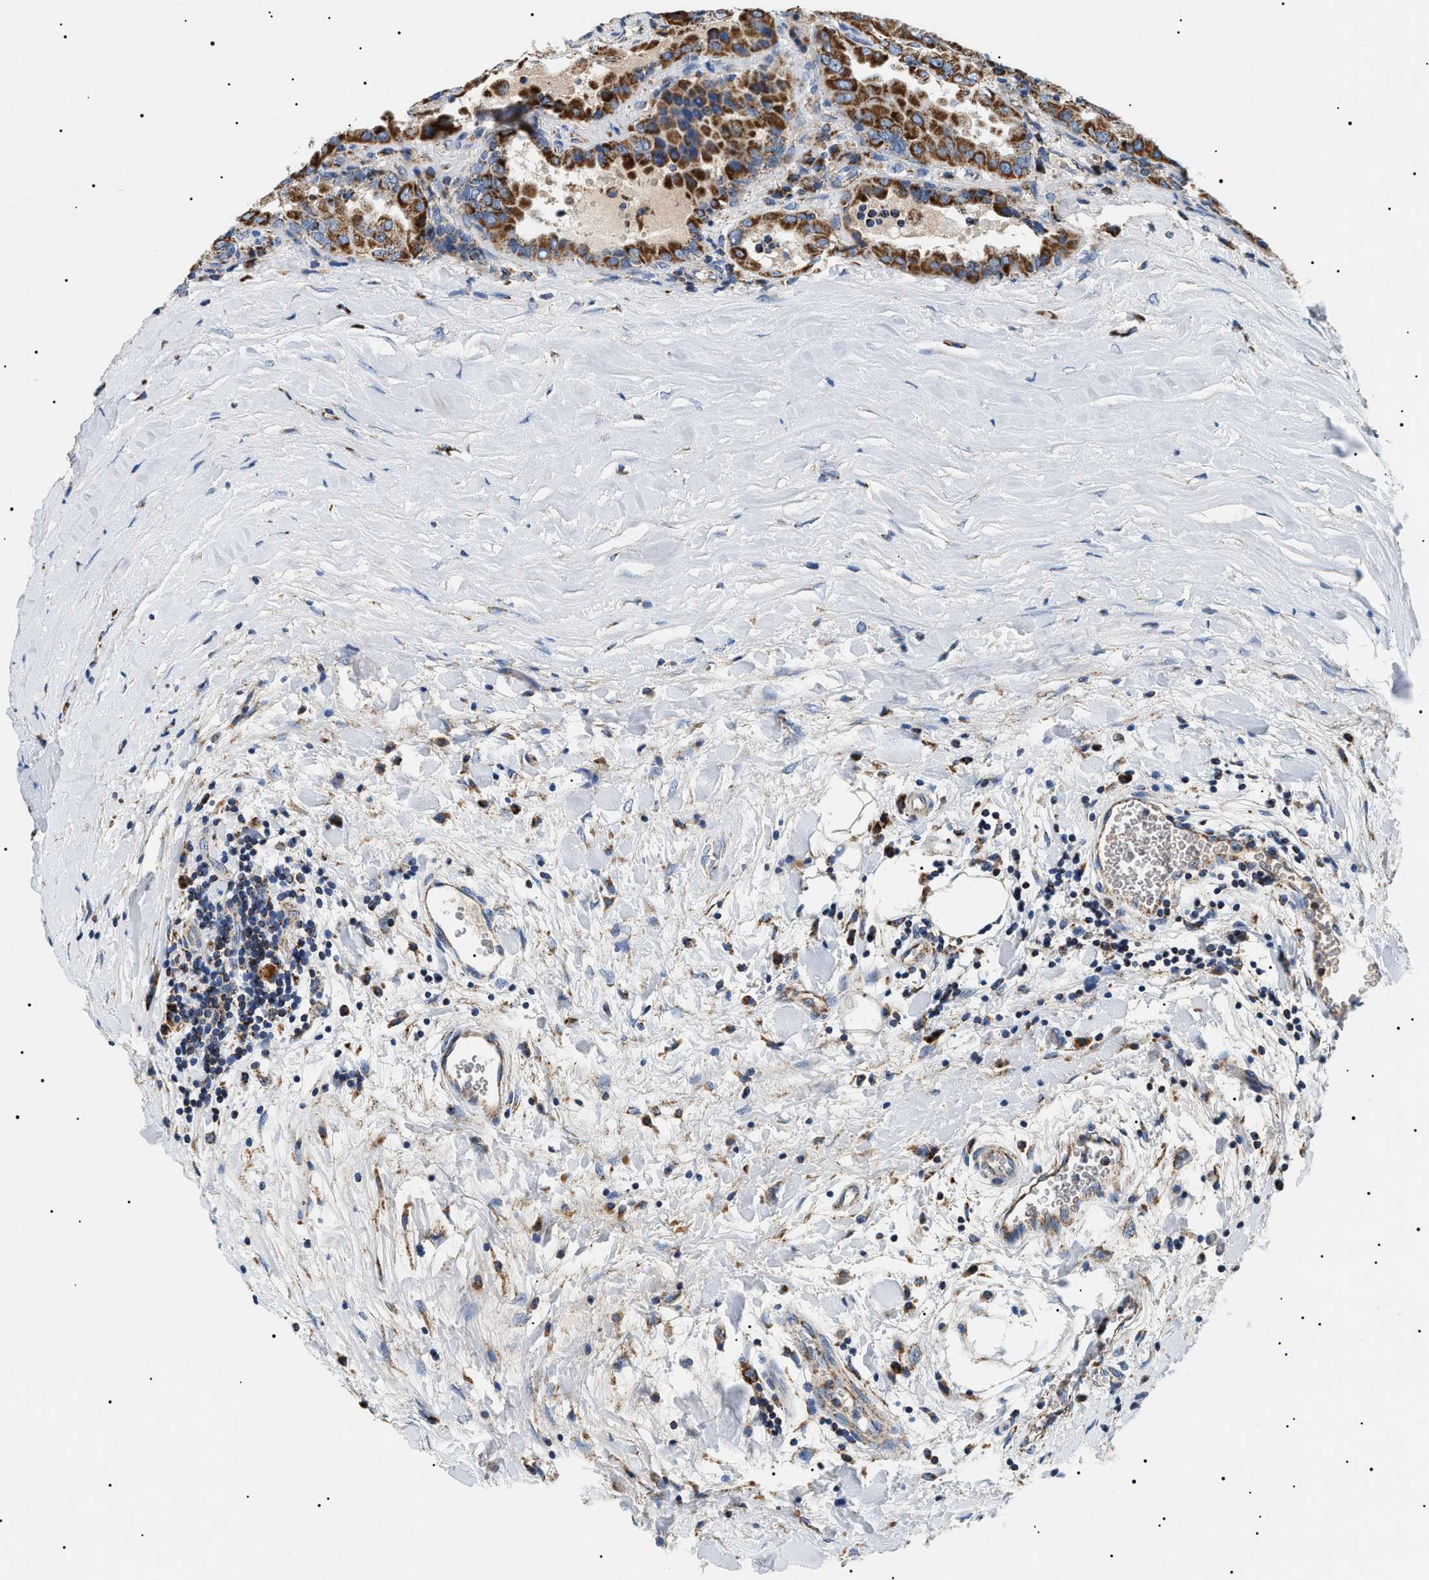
{"staining": {"intensity": "strong", "quantity": ">75%", "location": "cytoplasmic/membranous"}, "tissue": "thyroid cancer", "cell_type": "Tumor cells", "image_type": "cancer", "snomed": [{"axis": "morphology", "description": "Papillary adenocarcinoma, NOS"}, {"axis": "topography", "description": "Thyroid gland"}], "caption": "Protein expression analysis of papillary adenocarcinoma (thyroid) reveals strong cytoplasmic/membranous staining in approximately >75% of tumor cells. The protein is stained brown, and the nuclei are stained in blue (DAB IHC with brightfield microscopy, high magnification).", "gene": "OXSM", "patient": {"sex": "male", "age": 33}}